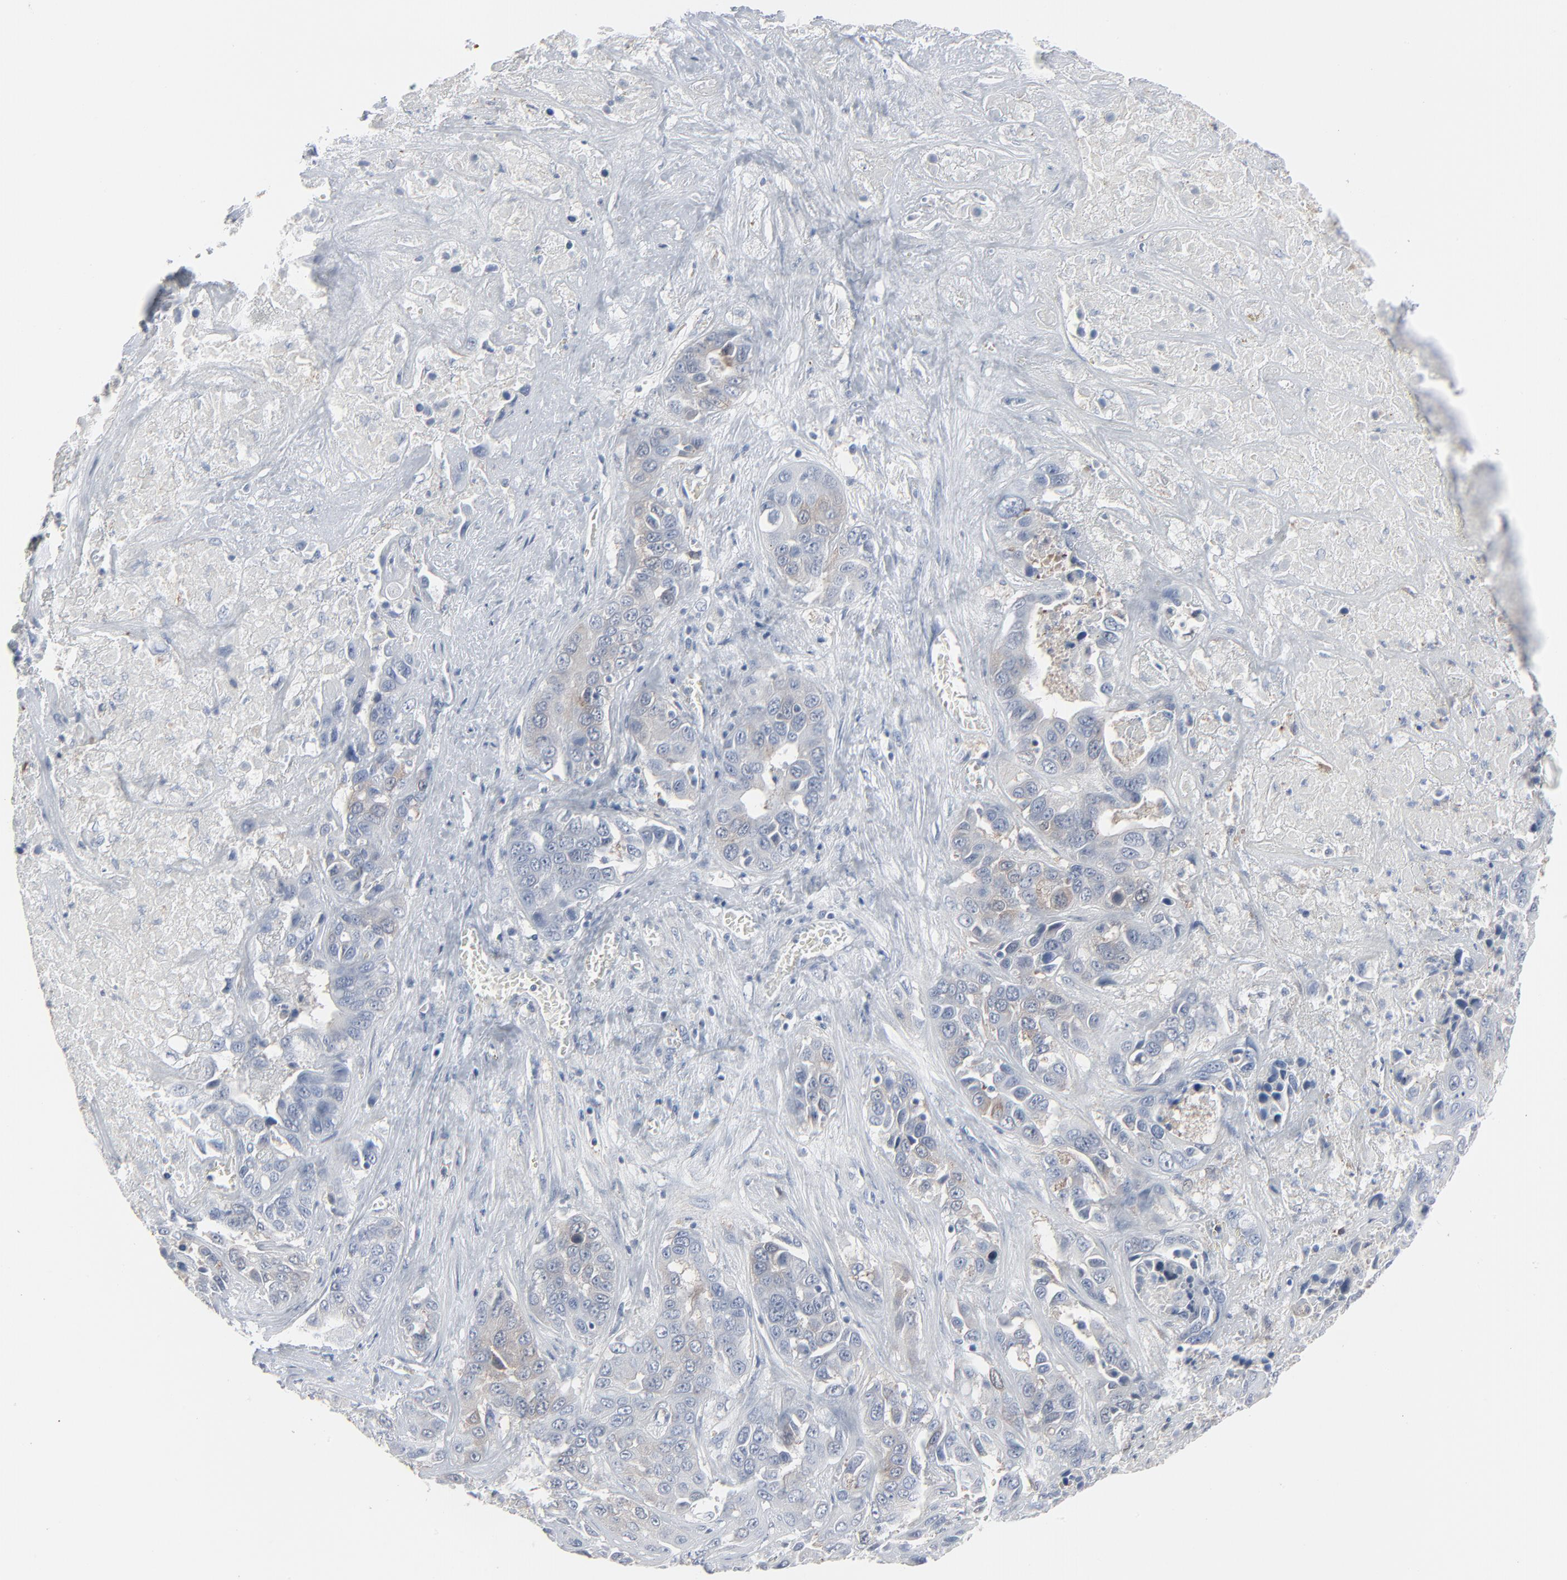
{"staining": {"intensity": "weak", "quantity": "<25%", "location": "cytoplasmic/membranous"}, "tissue": "liver cancer", "cell_type": "Tumor cells", "image_type": "cancer", "snomed": [{"axis": "morphology", "description": "Cholangiocarcinoma"}, {"axis": "topography", "description": "Liver"}], "caption": "Tumor cells are negative for protein expression in human cholangiocarcinoma (liver).", "gene": "PHGDH", "patient": {"sex": "female", "age": 52}}